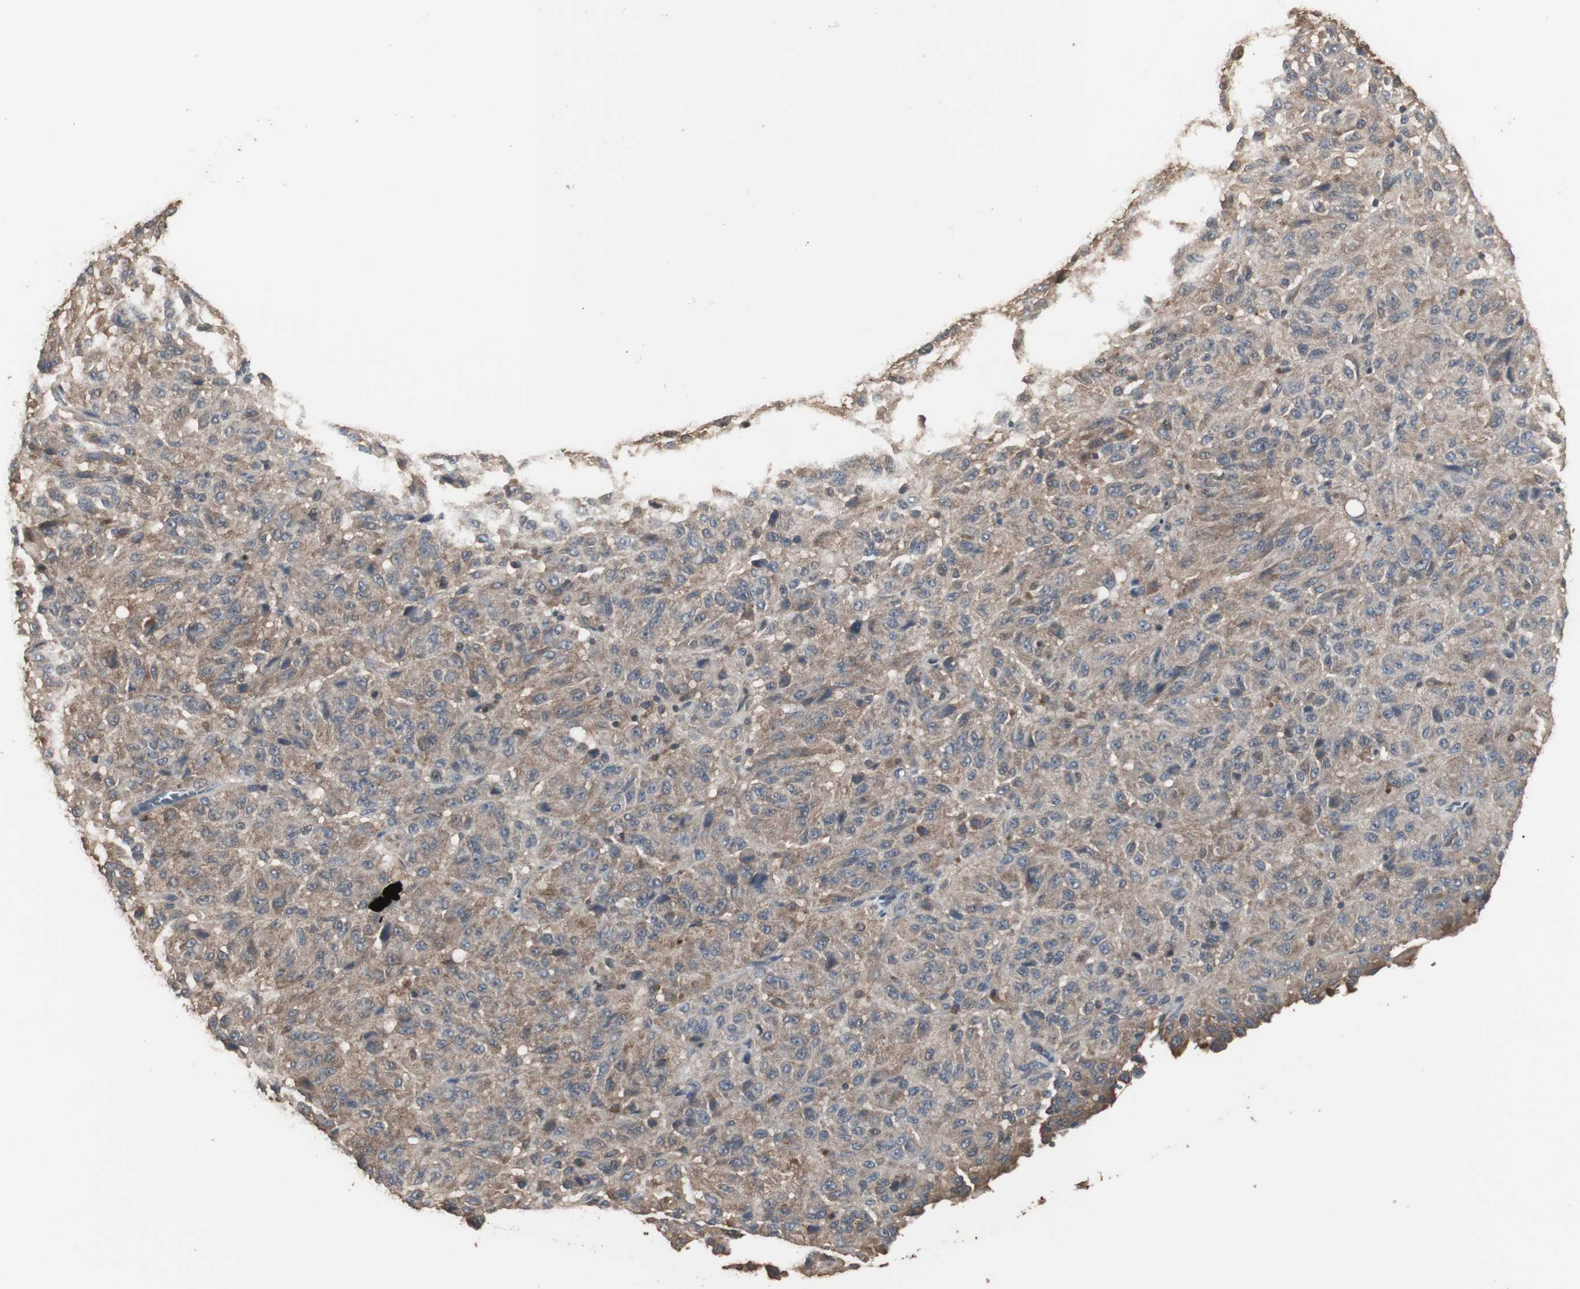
{"staining": {"intensity": "weak", "quantity": ">75%", "location": "cytoplasmic/membranous"}, "tissue": "melanoma", "cell_type": "Tumor cells", "image_type": "cancer", "snomed": [{"axis": "morphology", "description": "Malignant melanoma, Metastatic site"}, {"axis": "topography", "description": "Lung"}], "caption": "The image displays immunohistochemical staining of malignant melanoma (metastatic site). There is weak cytoplasmic/membranous staining is present in about >75% of tumor cells.", "gene": "HPRT1", "patient": {"sex": "male", "age": 64}}